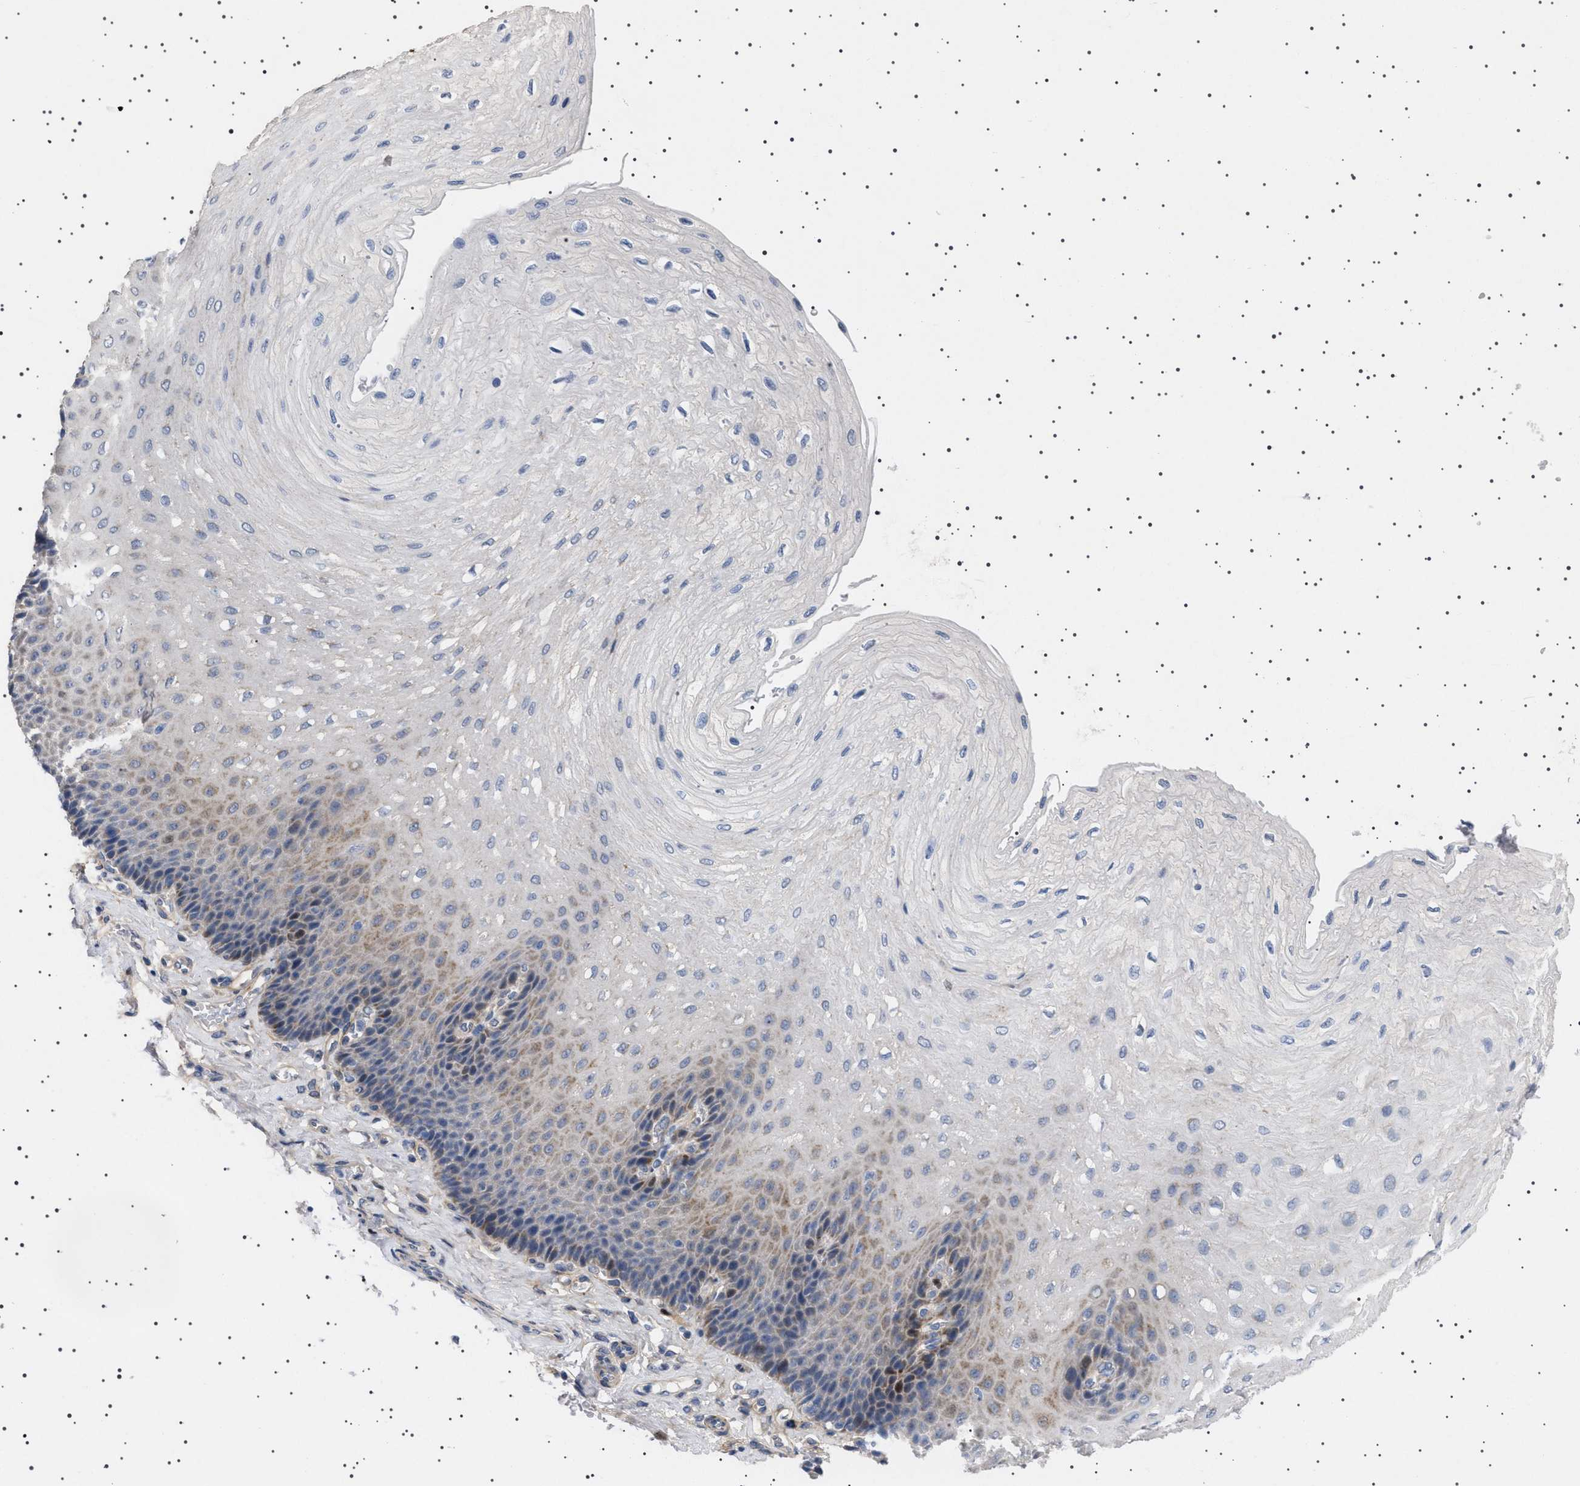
{"staining": {"intensity": "moderate", "quantity": "<25%", "location": "cytoplasmic/membranous"}, "tissue": "esophagus", "cell_type": "Squamous epithelial cells", "image_type": "normal", "snomed": [{"axis": "morphology", "description": "Normal tissue, NOS"}, {"axis": "topography", "description": "Esophagus"}], "caption": "IHC photomicrograph of unremarkable esophagus stained for a protein (brown), which displays low levels of moderate cytoplasmic/membranous positivity in about <25% of squamous epithelial cells.", "gene": "HTR1A", "patient": {"sex": "female", "age": 72}}